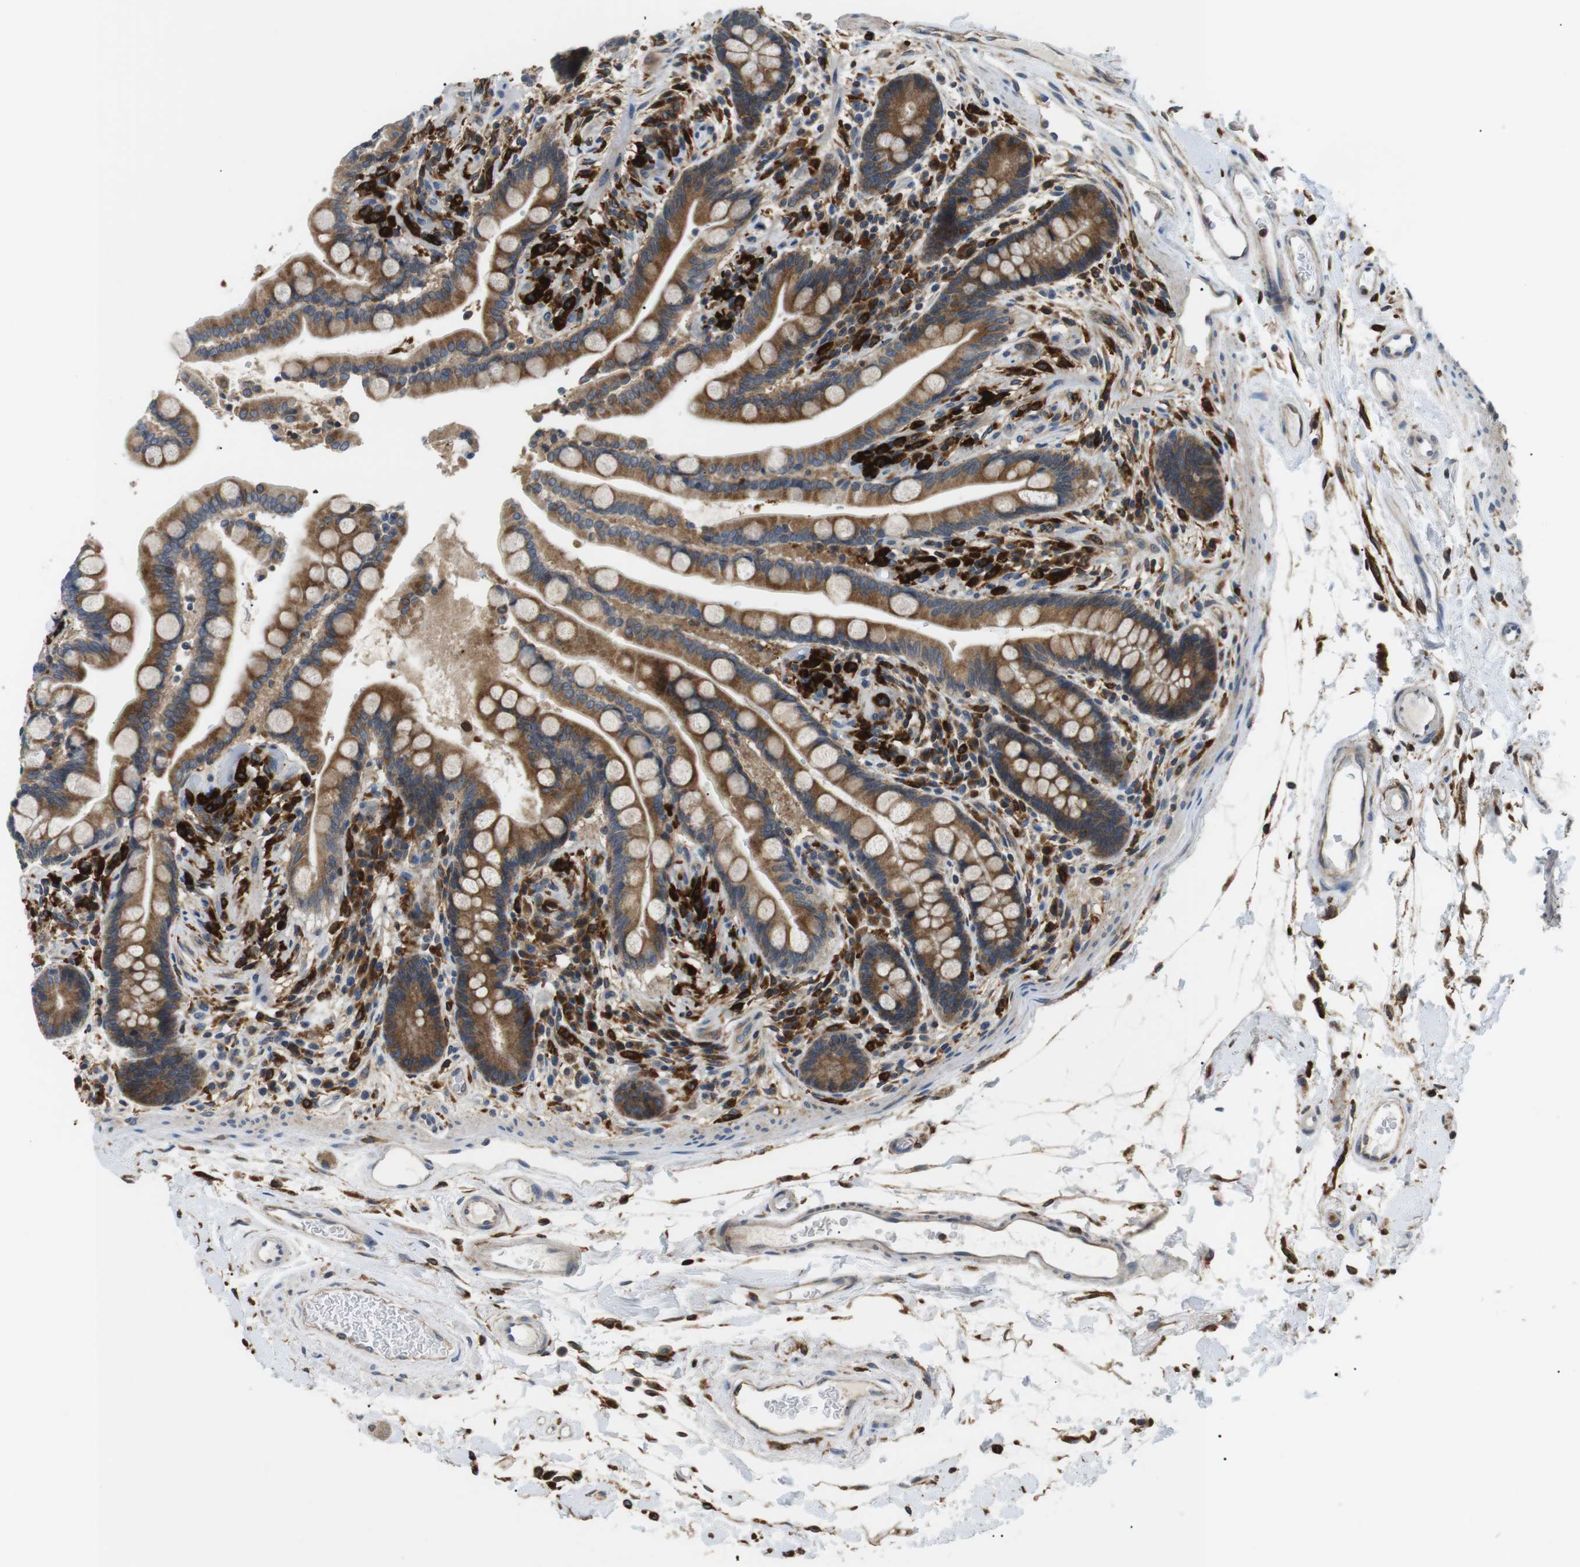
{"staining": {"intensity": "weak", "quantity": "25%-75%", "location": "cytoplasmic/membranous"}, "tissue": "colon", "cell_type": "Endothelial cells", "image_type": "normal", "snomed": [{"axis": "morphology", "description": "Normal tissue, NOS"}, {"axis": "topography", "description": "Colon"}], "caption": "Human colon stained for a protein (brown) reveals weak cytoplasmic/membranous positive staining in approximately 25%-75% of endothelial cells.", "gene": "RAB9A", "patient": {"sex": "male", "age": 73}}